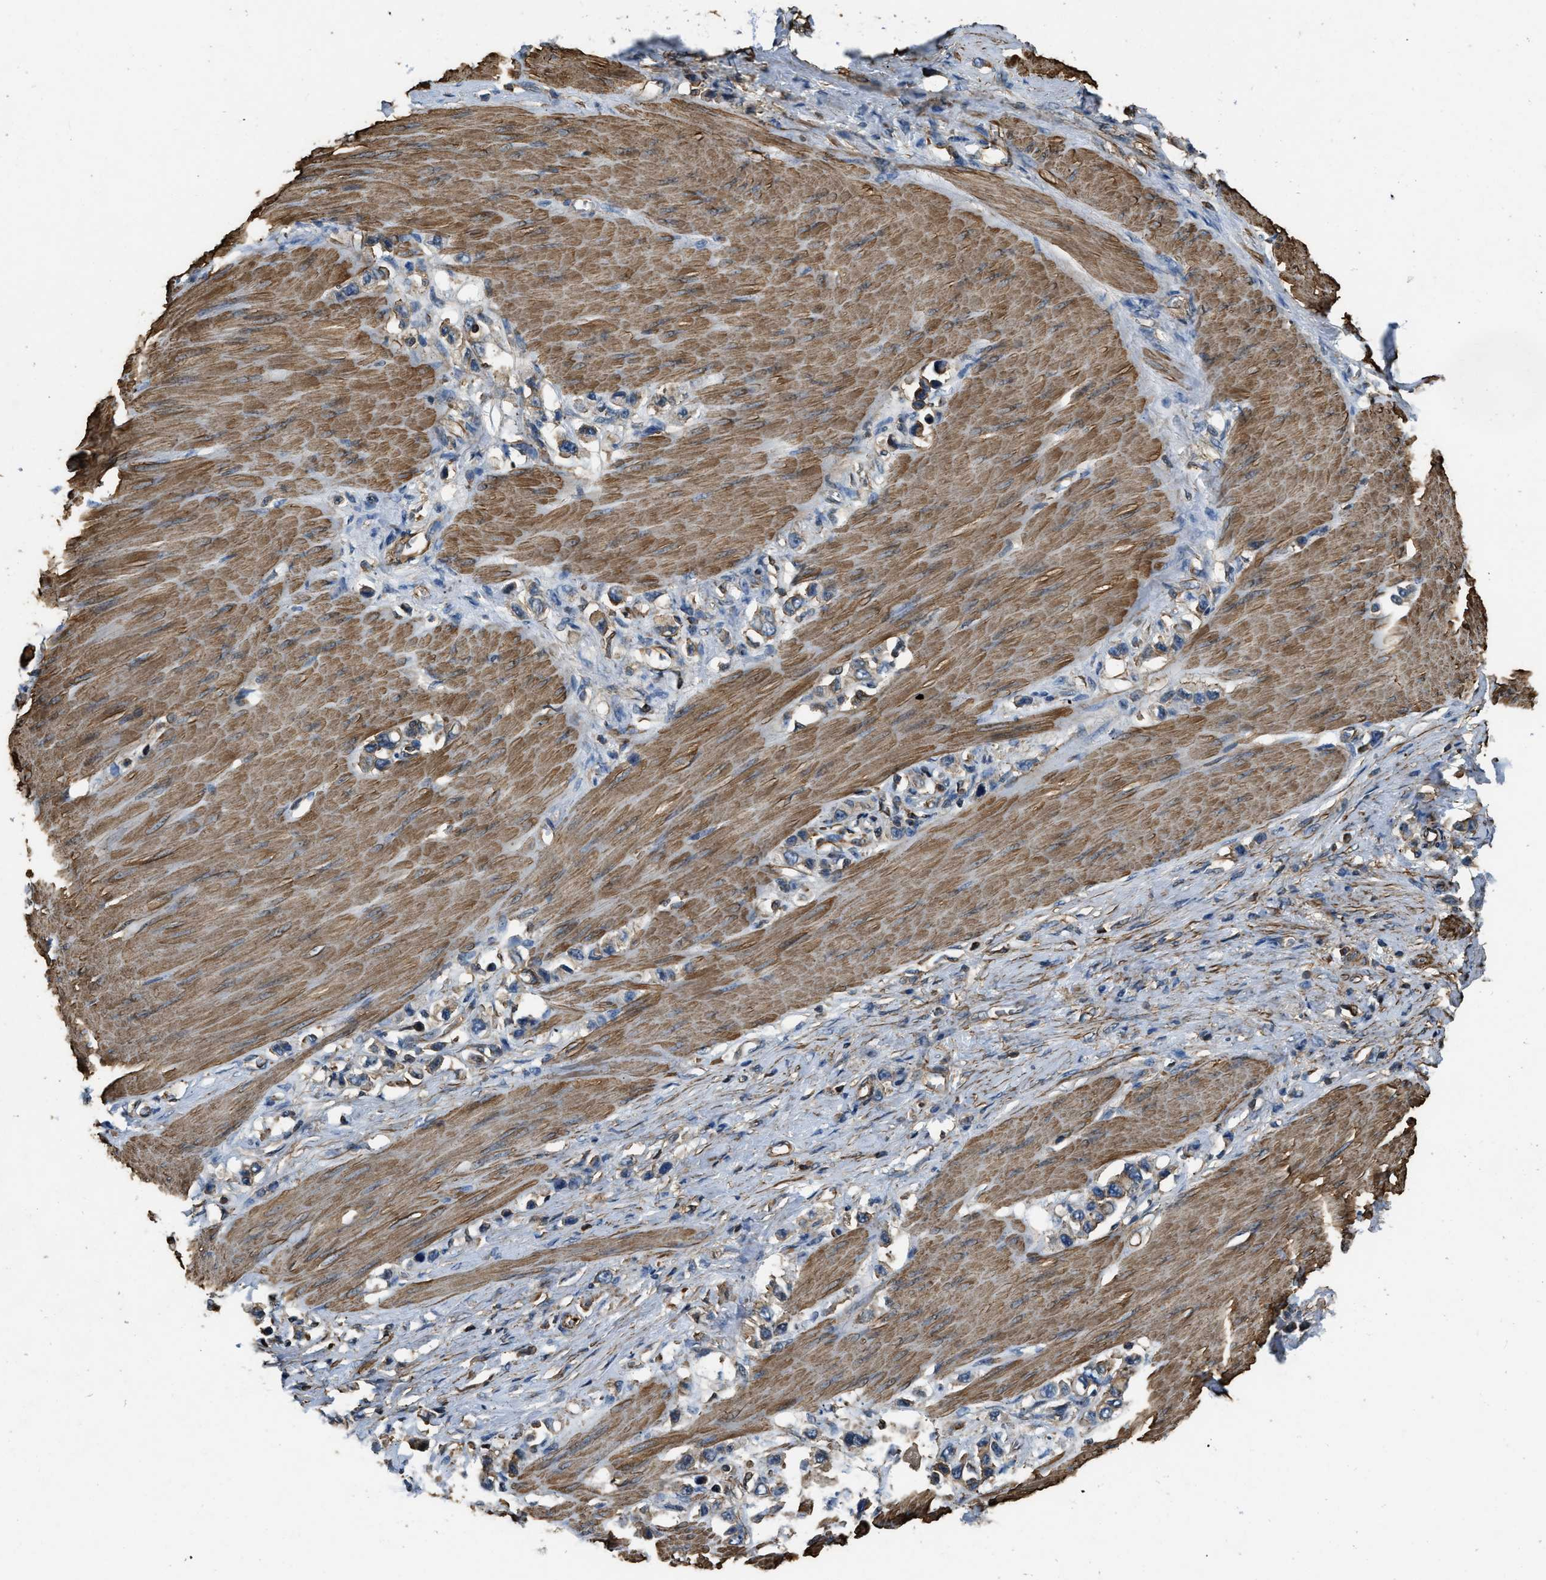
{"staining": {"intensity": "moderate", "quantity": ">75%", "location": "cytoplasmic/membranous"}, "tissue": "stomach cancer", "cell_type": "Tumor cells", "image_type": "cancer", "snomed": [{"axis": "morphology", "description": "Adenocarcinoma, NOS"}, {"axis": "topography", "description": "Stomach"}], "caption": "IHC micrograph of human stomach cancer stained for a protein (brown), which shows medium levels of moderate cytoplasmic/membranous expression in approximately >75% of tumor cells.", "gene": "YARS1", "patient": {"sex": "female", "age": 65}}